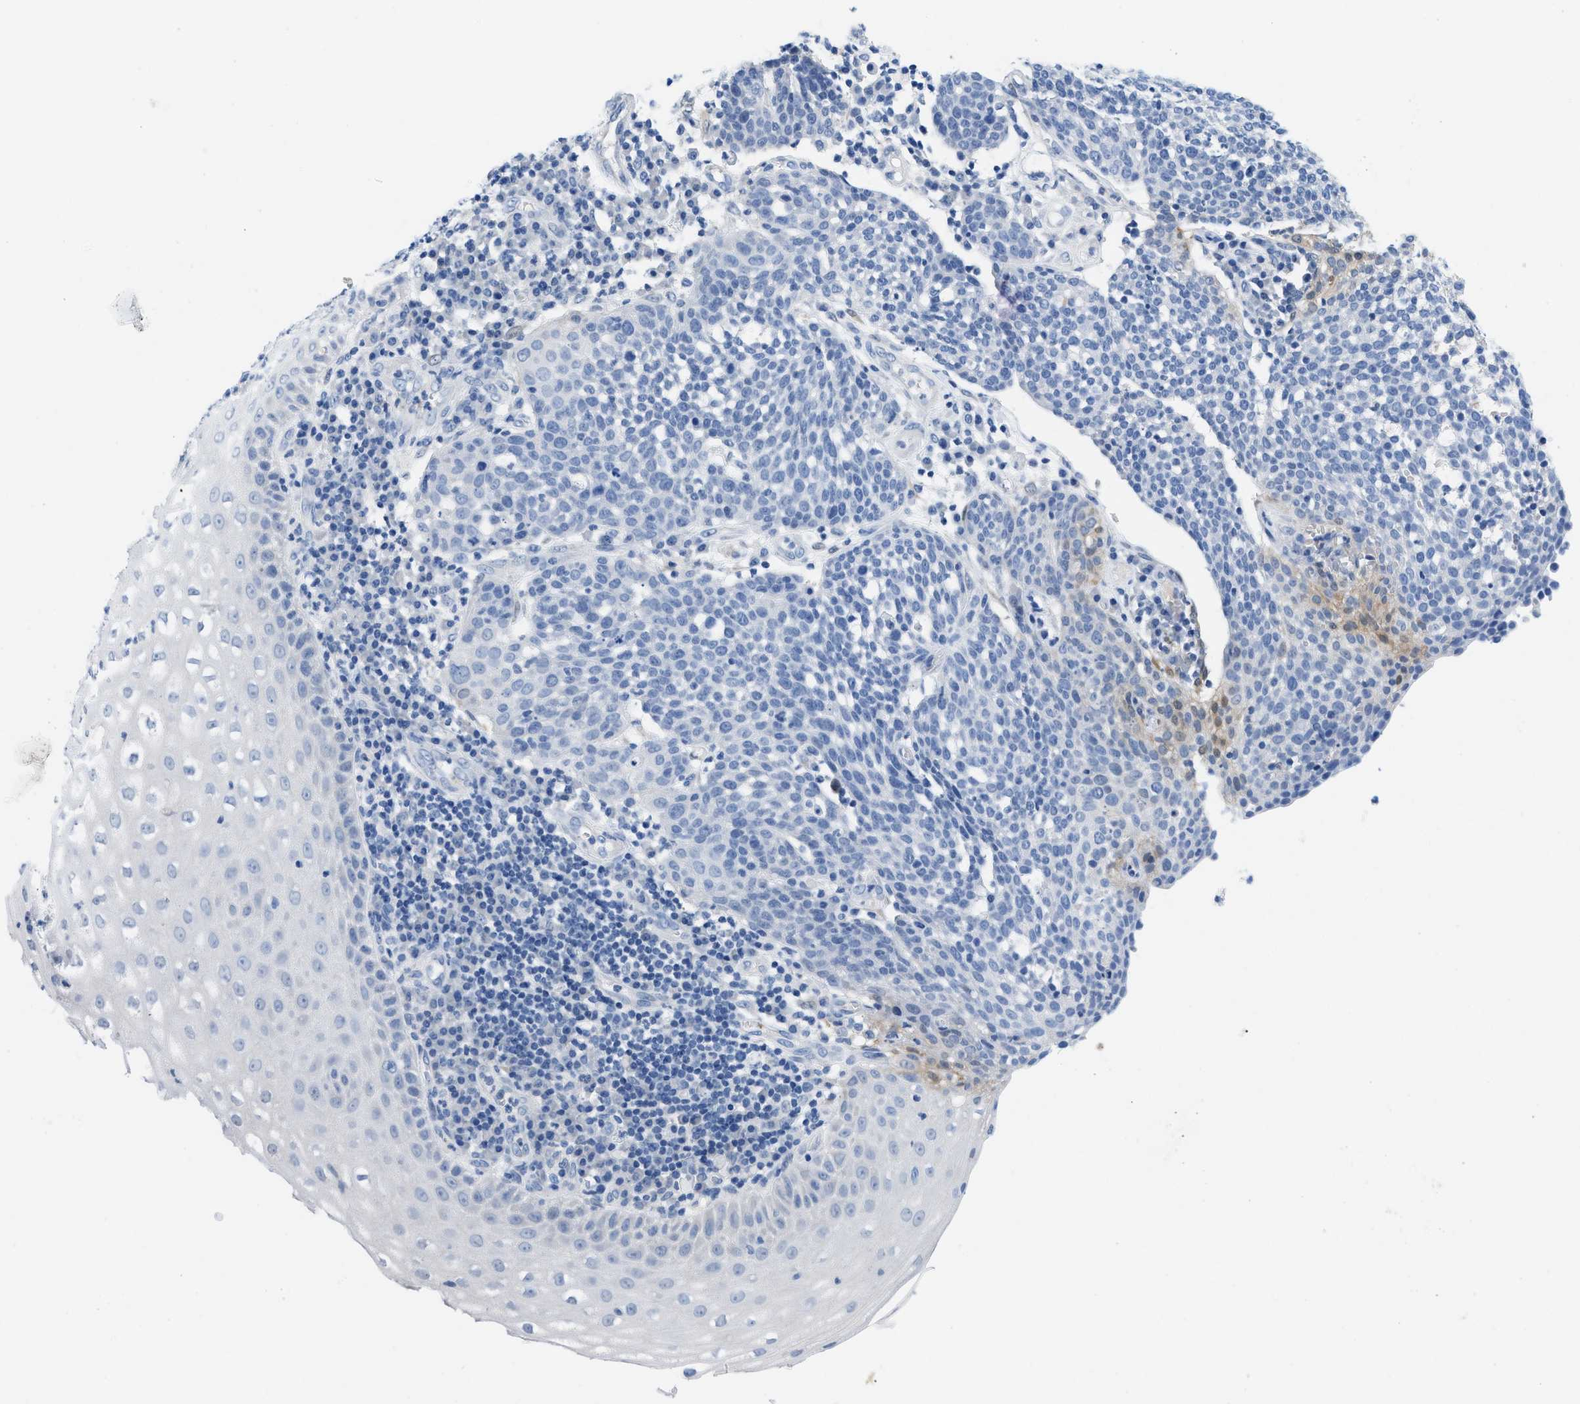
{"staining": {"intensity": "moderate", "quantity": "<25%", "location": "cytoplasmic/membranous"}, "tissue": "cervical cancer", "cell_type": "Tumor cells", "image_type": "cancer", "snomed": [{"axis": "morphology", "description": "Squamous cell carcinoma, NOS"}, {"axis": "topography", "description": "Cervix"}], "caption": "Moderate cytoplasmic/membranous protein expression is identified in approximately <25% of tumor cells in cervical cancer.", "gene": "BPGM", "patient": {"sex": "female", "age": 34}}